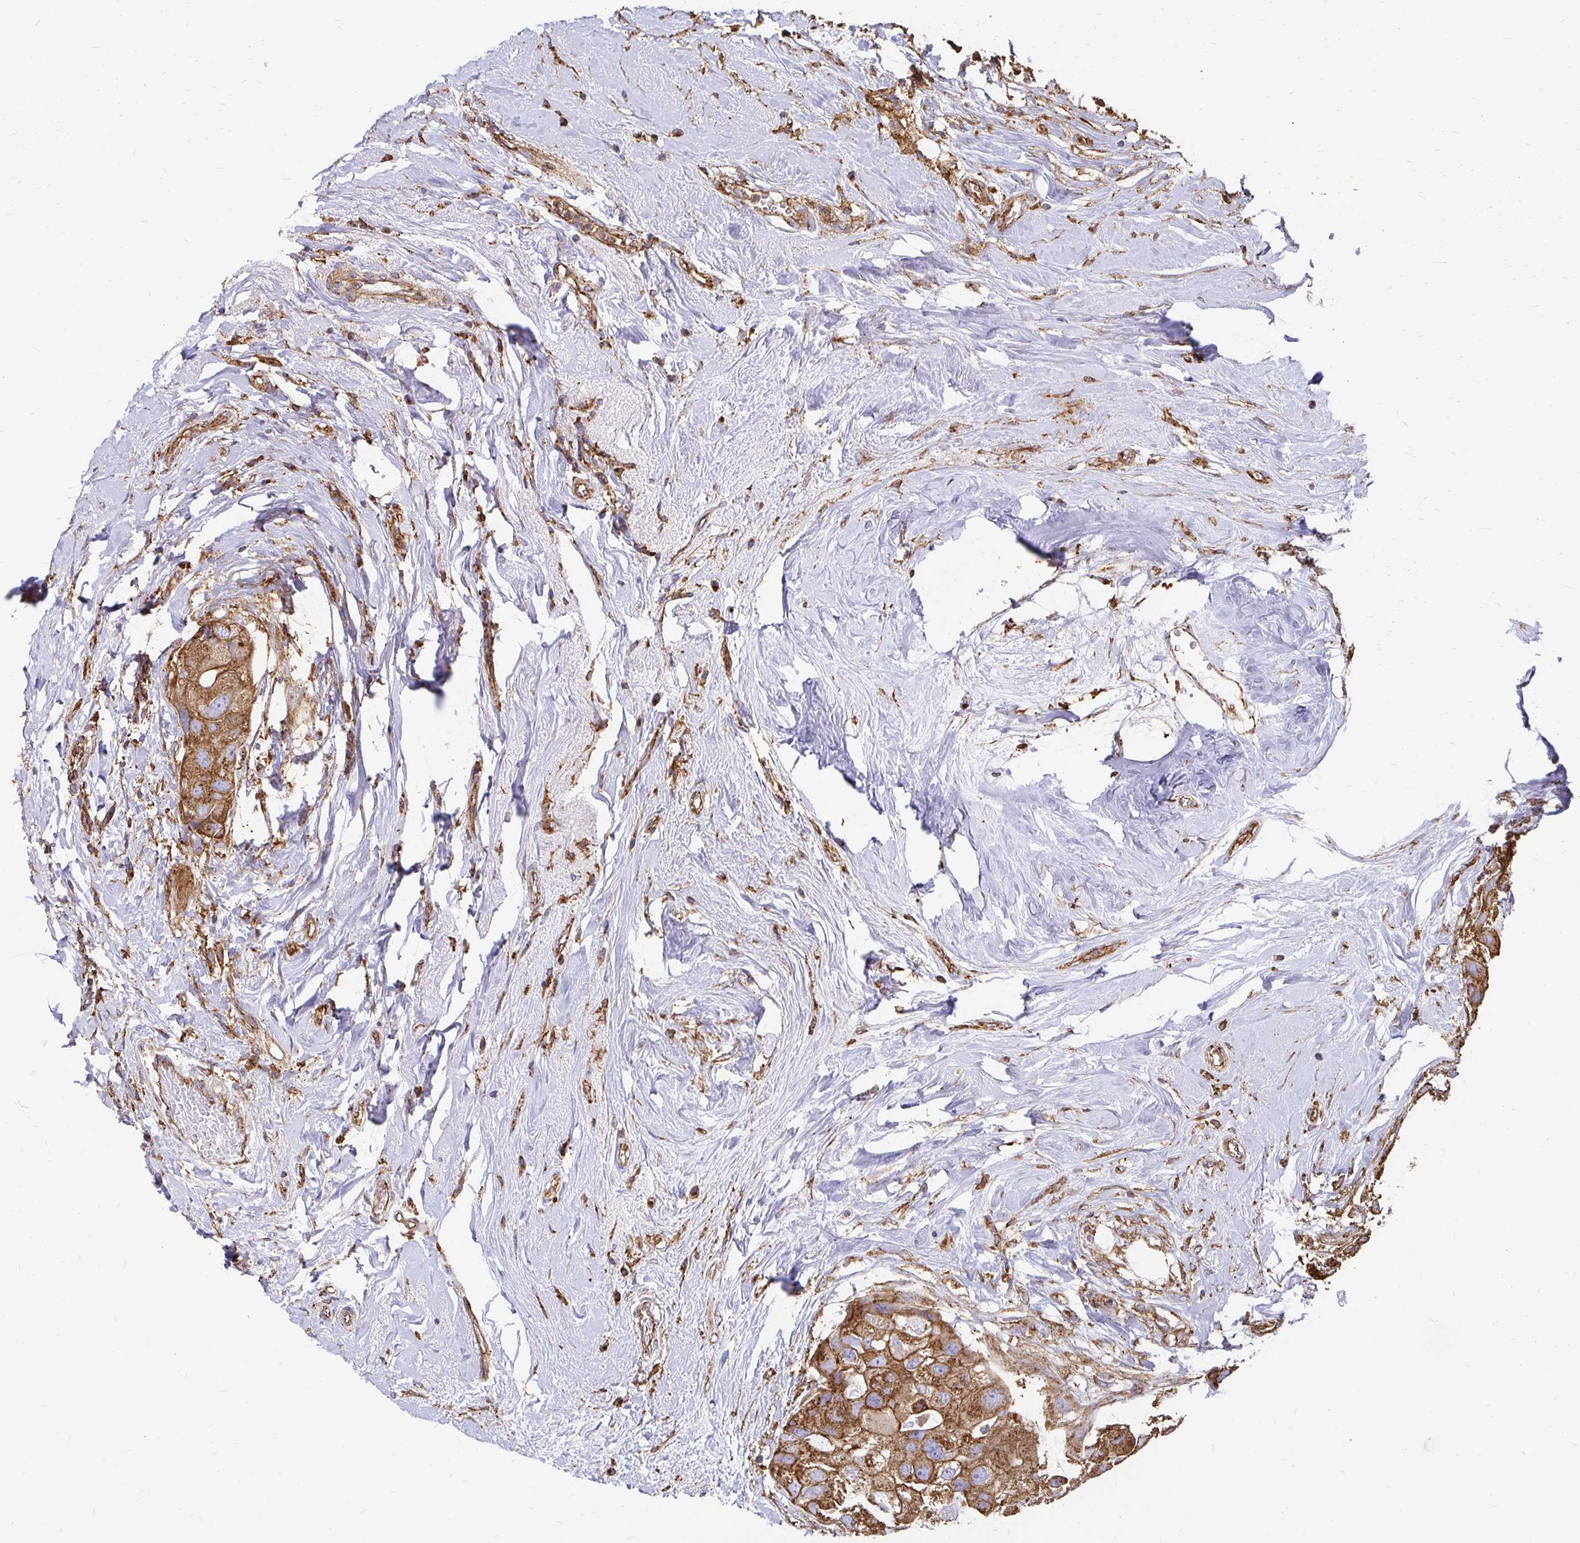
{"staining": {"intensity": "moderate", "quantity": ">75%", "location": "cytoplasmic/membranous"}, "tissue": "breast cancer", "cell_type": "Tumor cells", "image_type": "cancer", "snomed": [{"axis": "morphology", "description": "Duct carcinoma"}, {"axis": "topography", "description": "Breast"}], "caption": "Immunohistochemical staining of human infiltrating ductal carcinoma (breast) displays moderate cytoplasmic/membranous protein expression in approximately >75% of tumor cells.", "gene": "CLTC", "patient": {"sex": "female", "age": 43}}